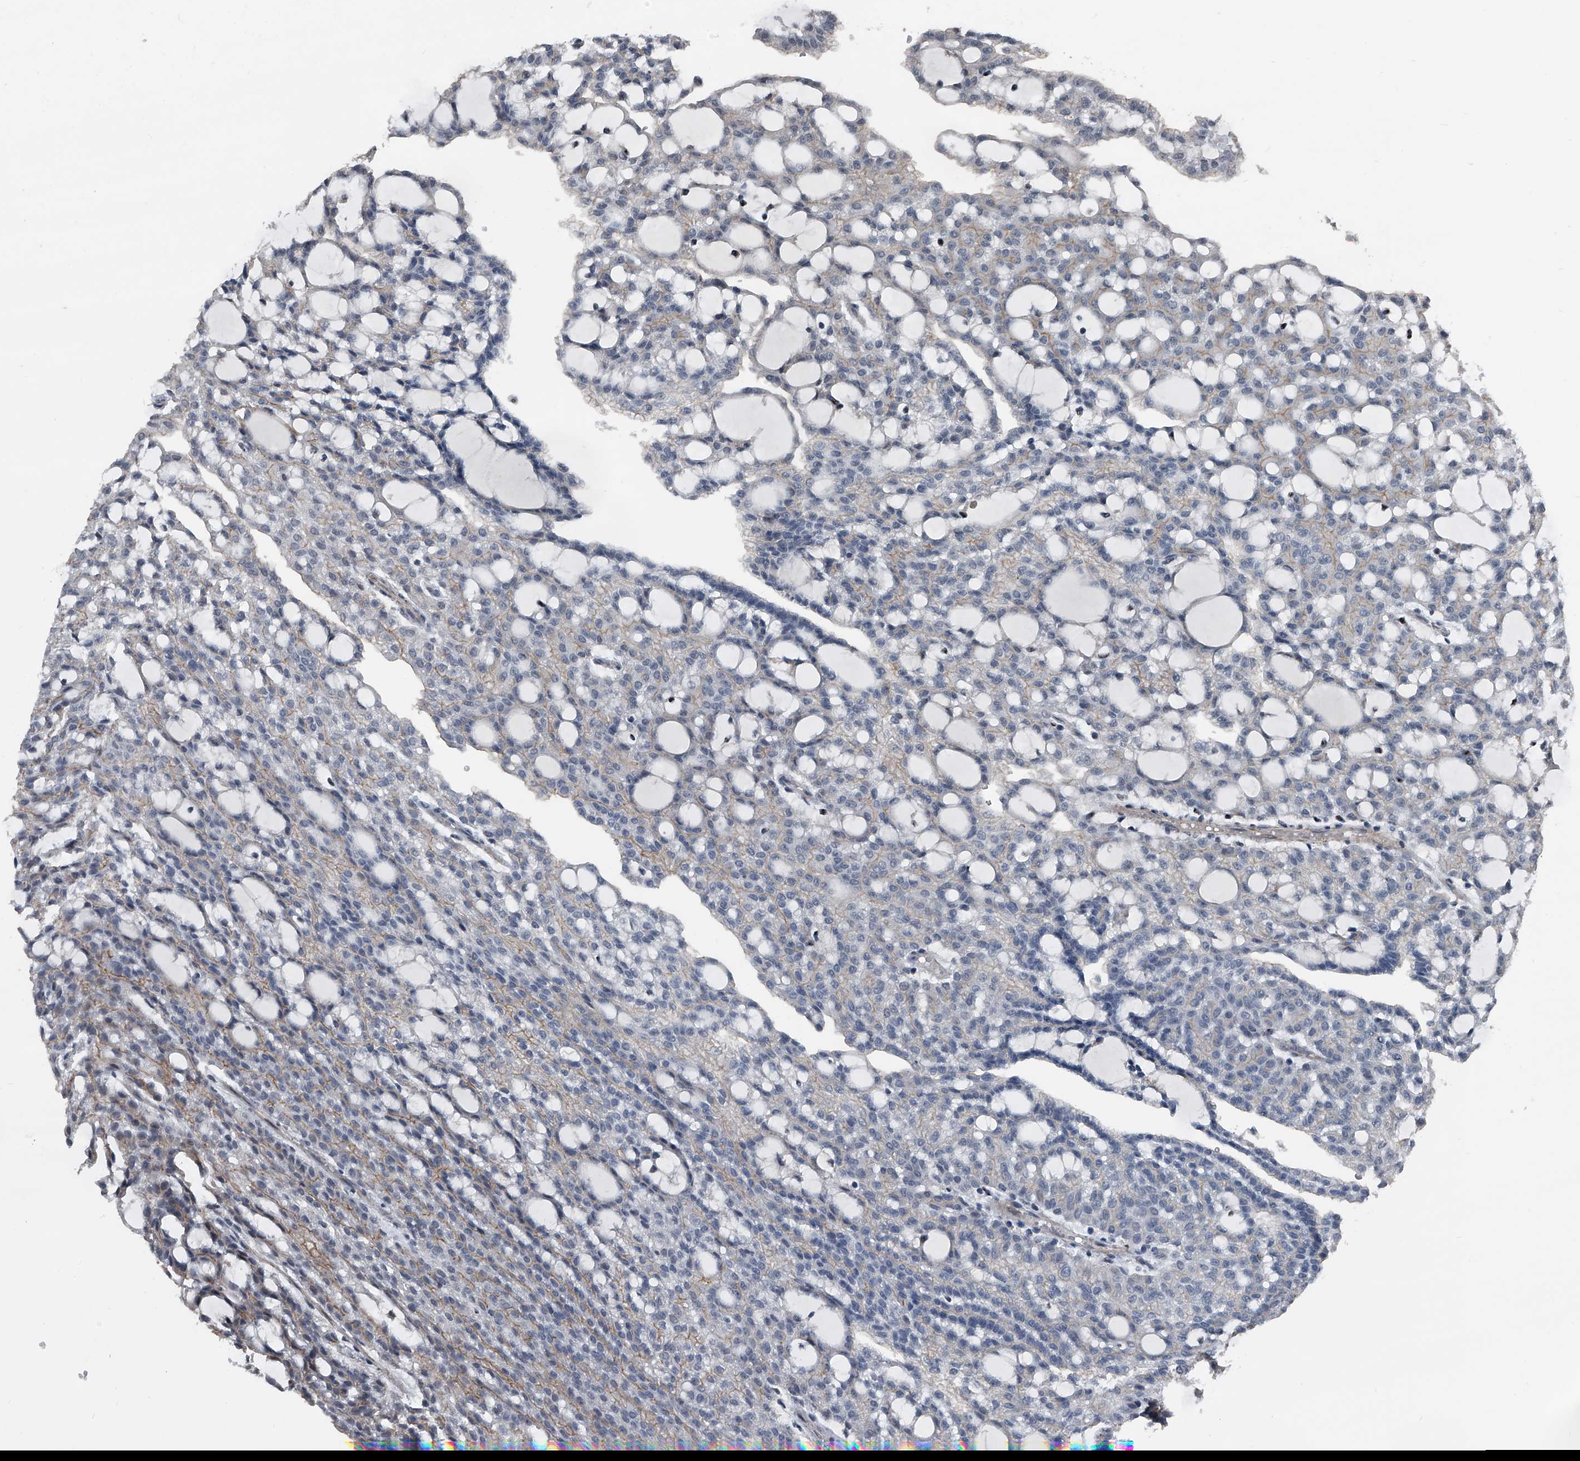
{"staining": {"intensity": "negative", "quantity": "none", "location": "none"}, "tissue": "renal cancer", "cell_type": "Tumor cells", "image_type": "cancer", "snomed": [{"axis": "morphology", "description": "Adenocarcinoma, NOS"}, {"axis": "topography", "description": "Kidney"}], "caption": "The immunohistochemistry photomicrograph has no significant positivity in tumor cells of adenocarcinoma (renal) tissue.", "gene": "MEN1", "patient": {"sex": "male", "age": 63}}